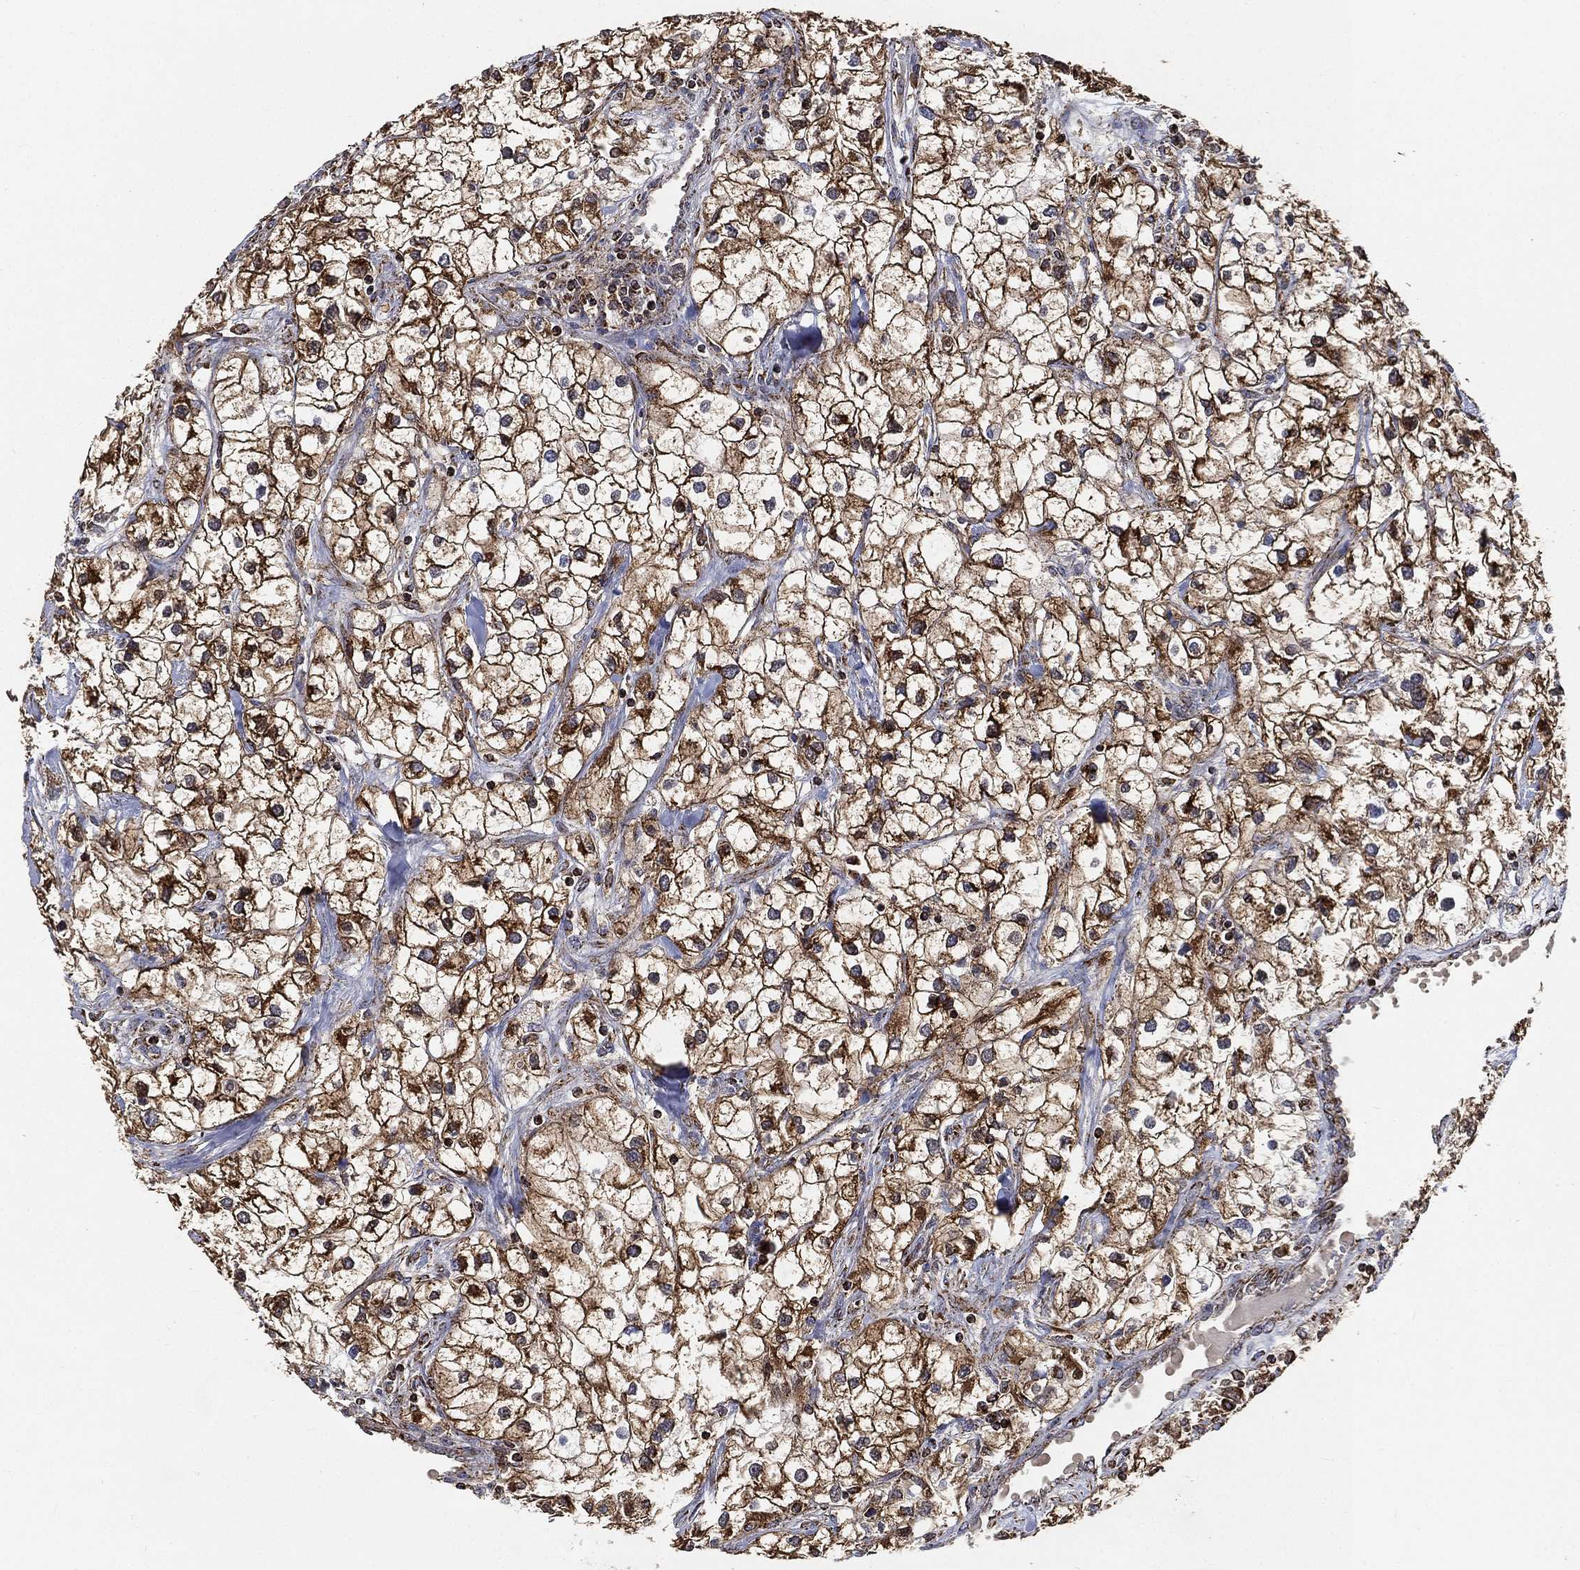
{"staining": {"intensity": "strong", "quantity": ">75%", "location": "cytoplasmic/membranous"}, "tissue": "renal cancer", "cell_type": "Tumor cells", "image_type": "cancer", "snomed": [{"axis": "morphology", "description": "Adenocarcinoma, NOS"}, {"axis": "topography", "description": "Kidney"}], "caption": "Brown immunohistochemical staining in human renal adenocarcinoma reveals strong cytoplasmic/membranous expression in approximately >75% of tumor cells.", "gene": "SLC38A7", "patient": {"sex": "male", "age": 59}}